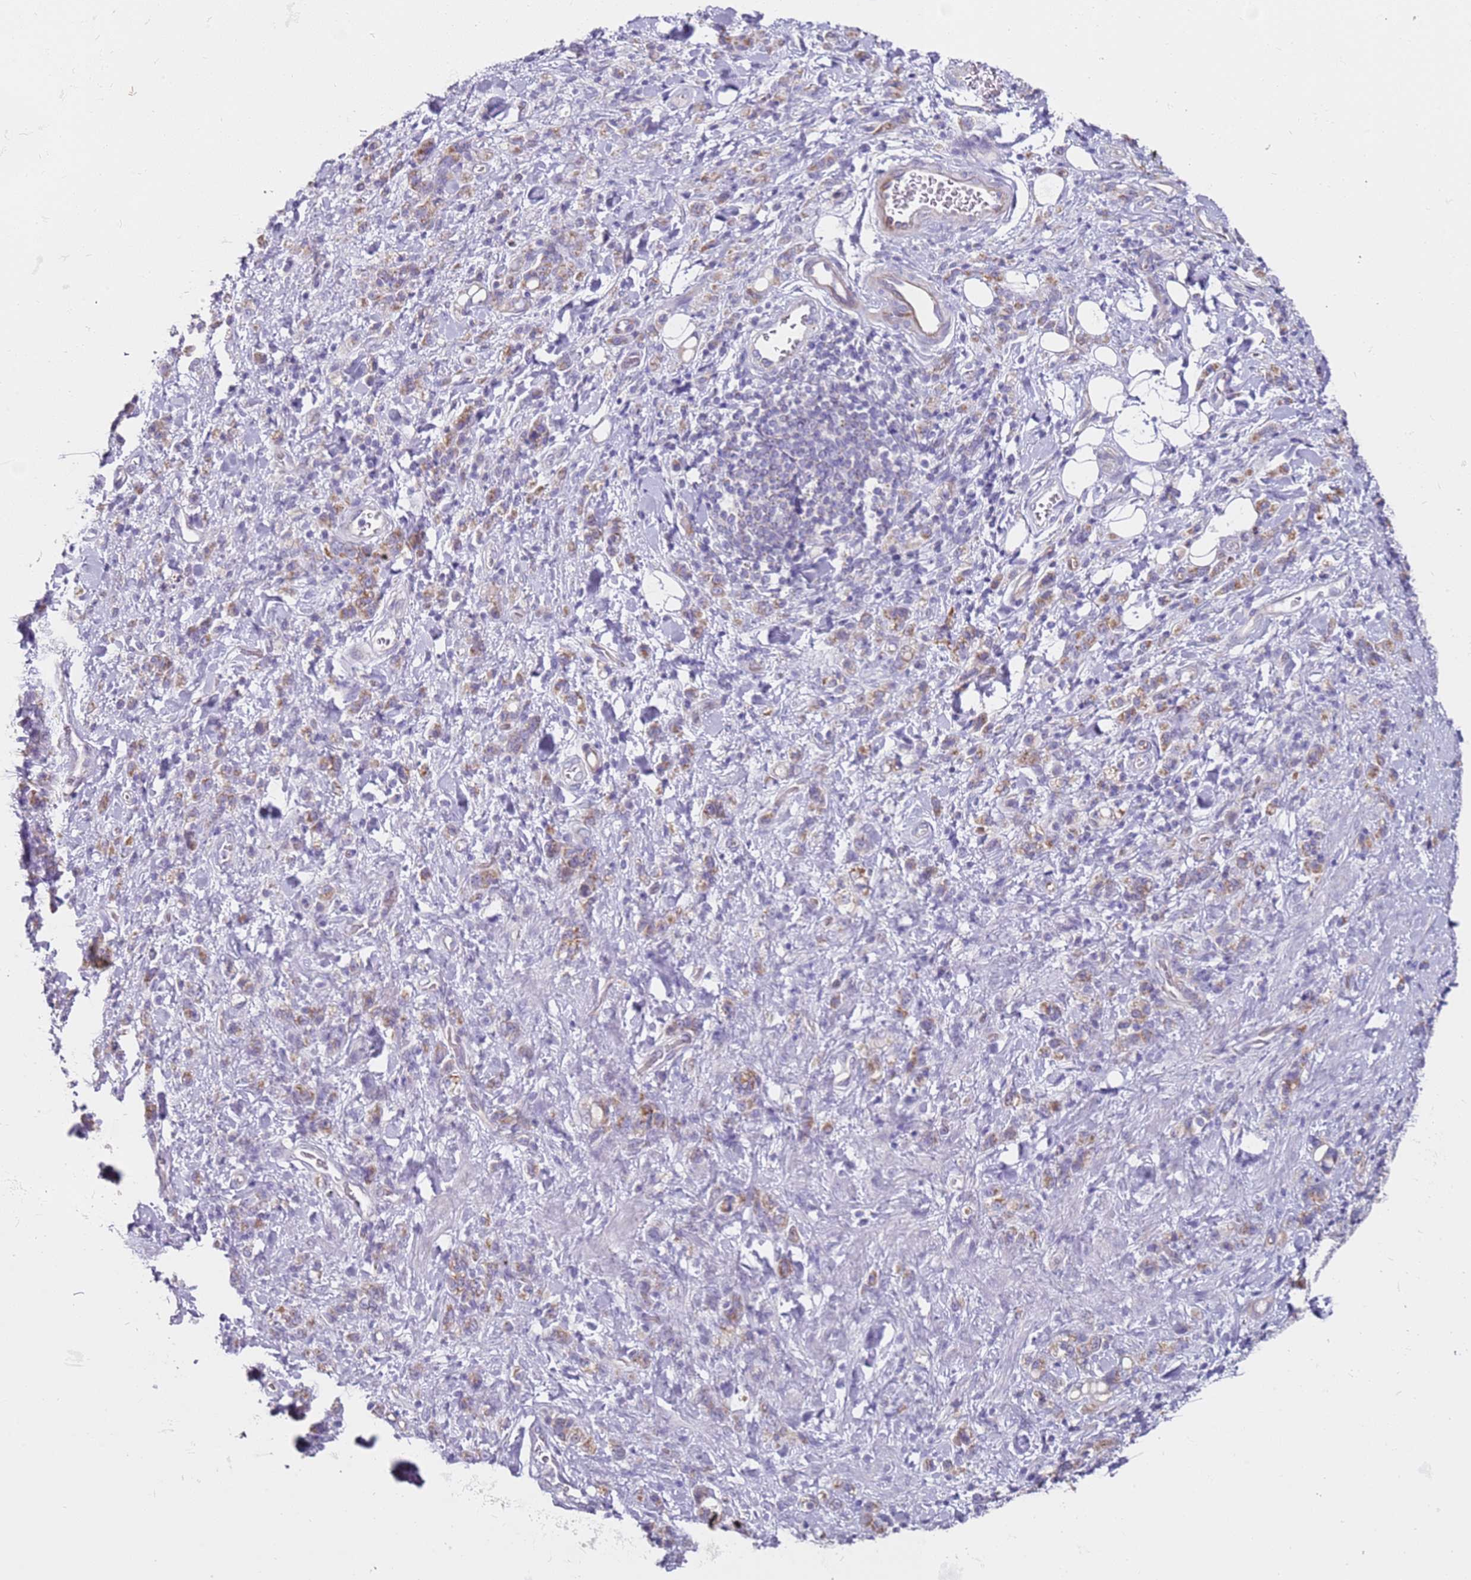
{"staining": {"intensity": "moderate", "quantity": "25%-75%", "location": "cytoplasmic/membranous"}, "tissue": "stomach cancer", "cell_type": "Tumor cells", "image_type": "cancer", "snomed": [{"axis": "morphology", "description": "Adenocarcinoma, NOS"}, {"axis": "topography", "description": "Stomach"}], "caption": "Approximately 25%-75% of tumor cells in stomach cancer (adenocarcinoma) show moderate cytoplasmic/membranous protein expression as visualized by brown immunohistochemical staining.", "gene": "ALS2", "patient": {"sex": "male", "age": 77}}